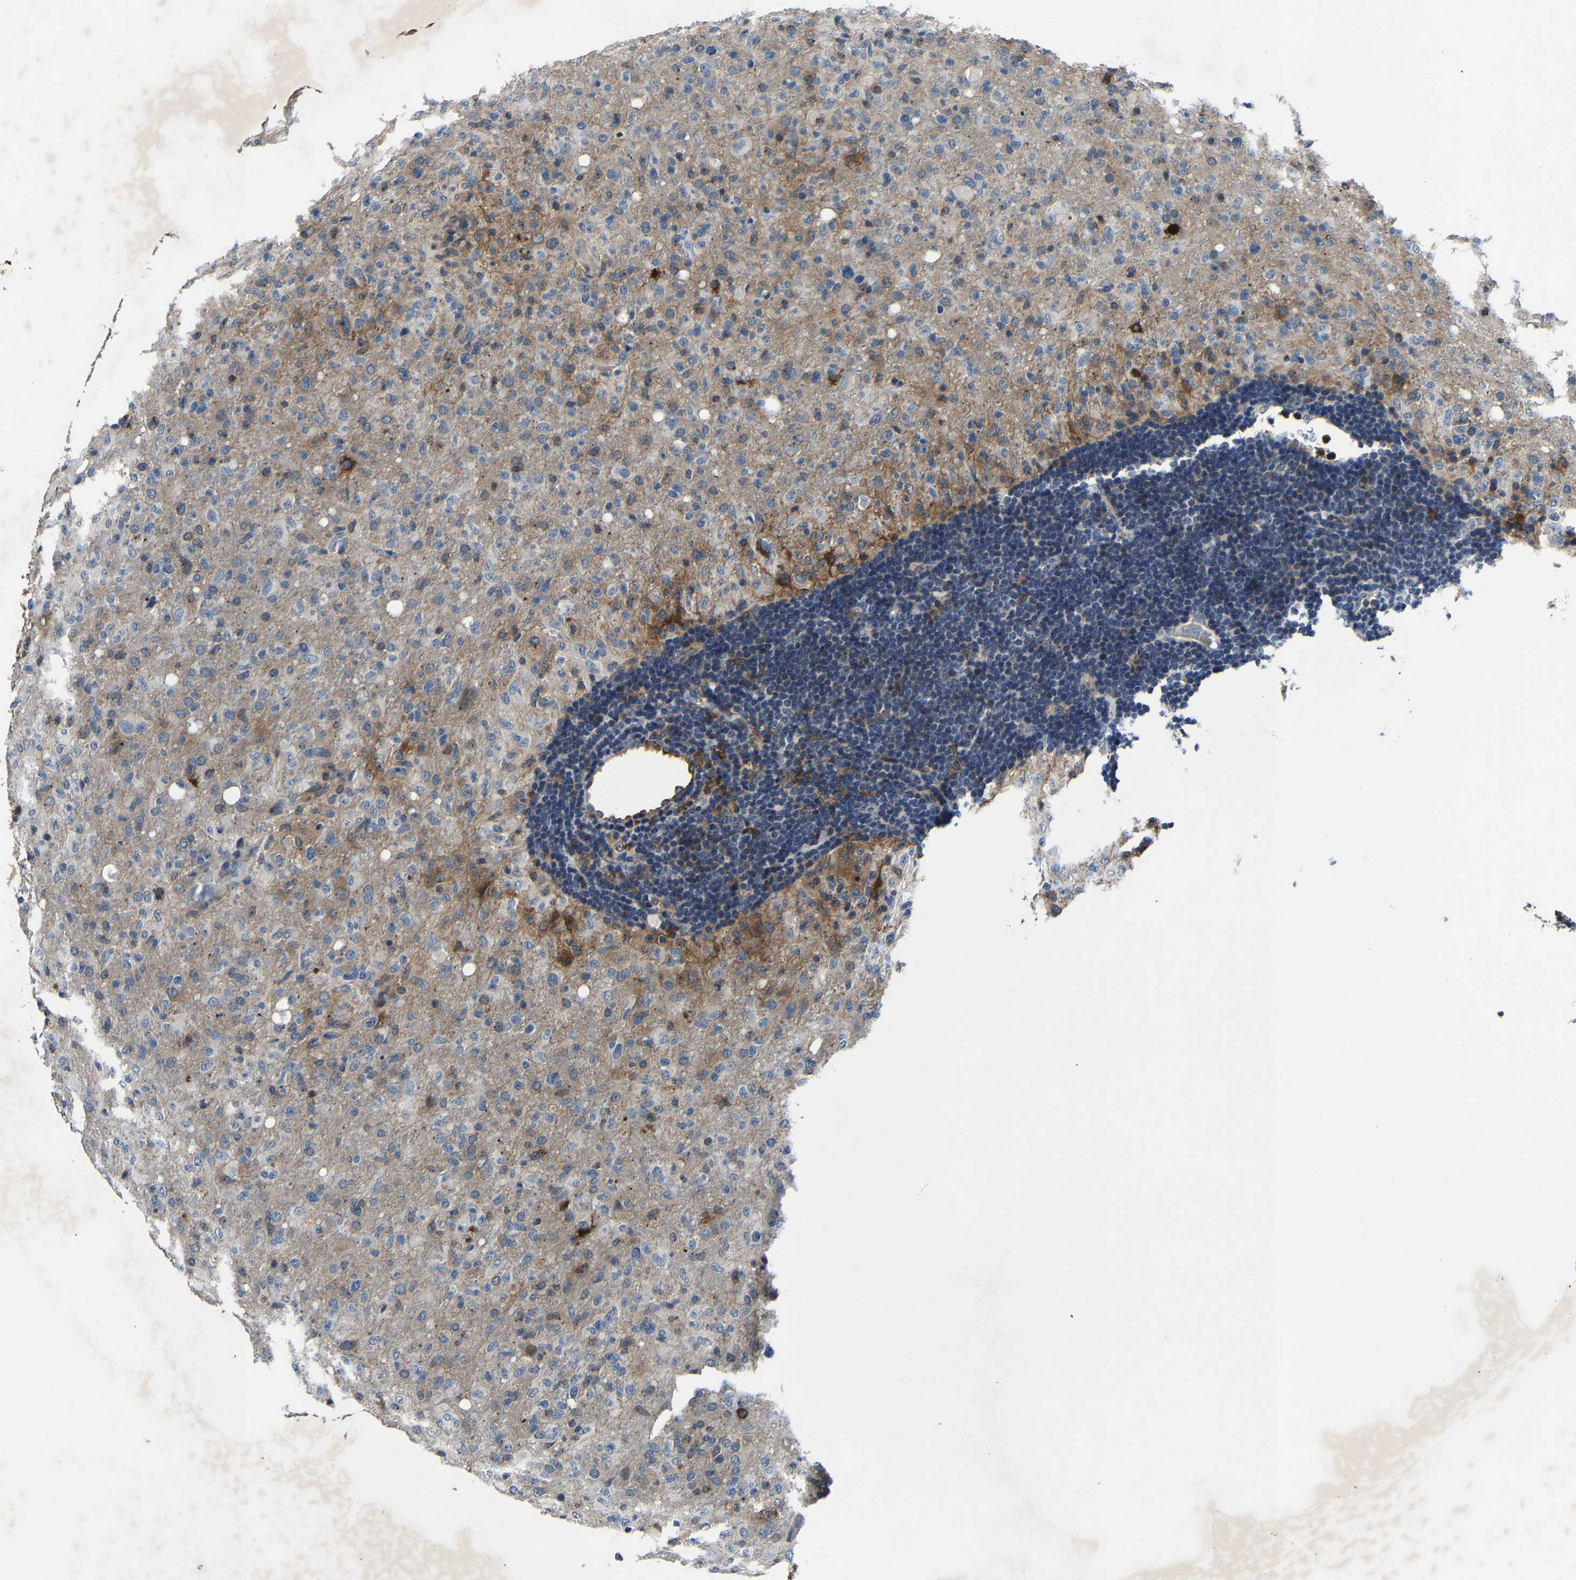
{"staining": {"intensity": "weak", "quantity": "25%-75%", "location": "cytoplasmic/membranous"}, "tissue": "glioma", "cell_type": "Tumor cells", "image_type": "cancer", "snomed": [{"axis": "morphology", "description": "Glioma, malignant, High grade"}, {"axis": "topography", "description": "Brain"}], "caption": "Immunohistochemical staining of malignant high-grade glioma demonstrates low levels of weak cytoplasmic/membranous protein positivity in approximately 25%-75% of tumor cells.", "gene": "PCNX2", "patient": {"sex": "female", "age": 57}}